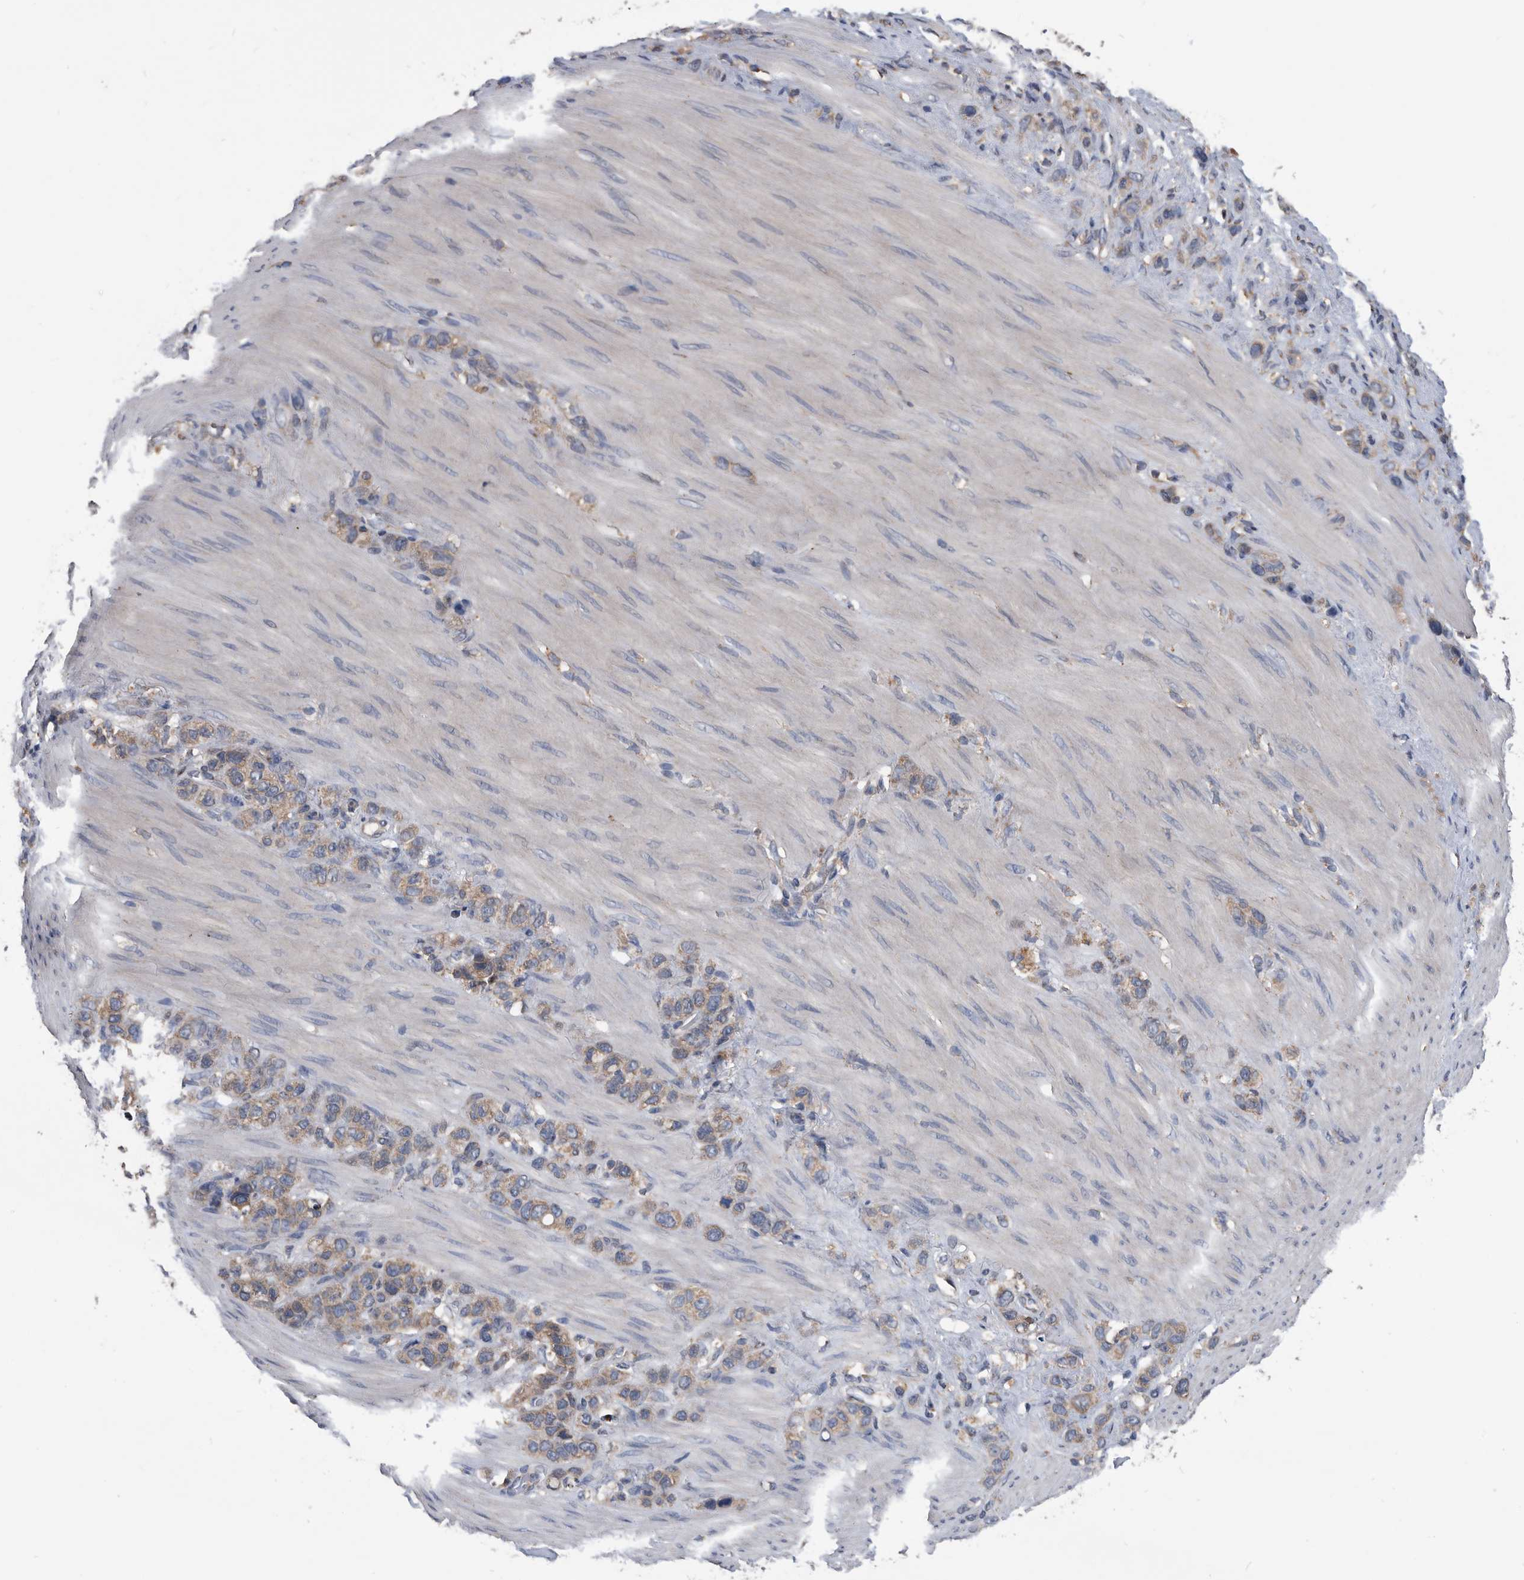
{"staining": {"intensity": "moderate", "quantity": ">75%", "location": "cytoplasmic/membranous"}, "tissue": "stomach cancer", "cell_type": "Tumor cells", "image_type": "cancer", "snomed": [{"axis": "morphology", "description": "Normal tissue, NOS"}, {"axis": "morphology", "description": "Adenocarcinoma, NOS"}, {"axis": "morphology", "description": "Adenocarcinoma, High grade"}, {"axis": "topography", "description": "Stomach, upper"}, {"axis": "topography", "description": "Stomach"}], "caption": "Immunohistochemical staining of human stomach cancer shows medium levels of moderate cytoplasmic/membranous expression in about >75% of tumor cells.", "gene": "NRBP1", "patient": {"sex": "female", "age": 65}}